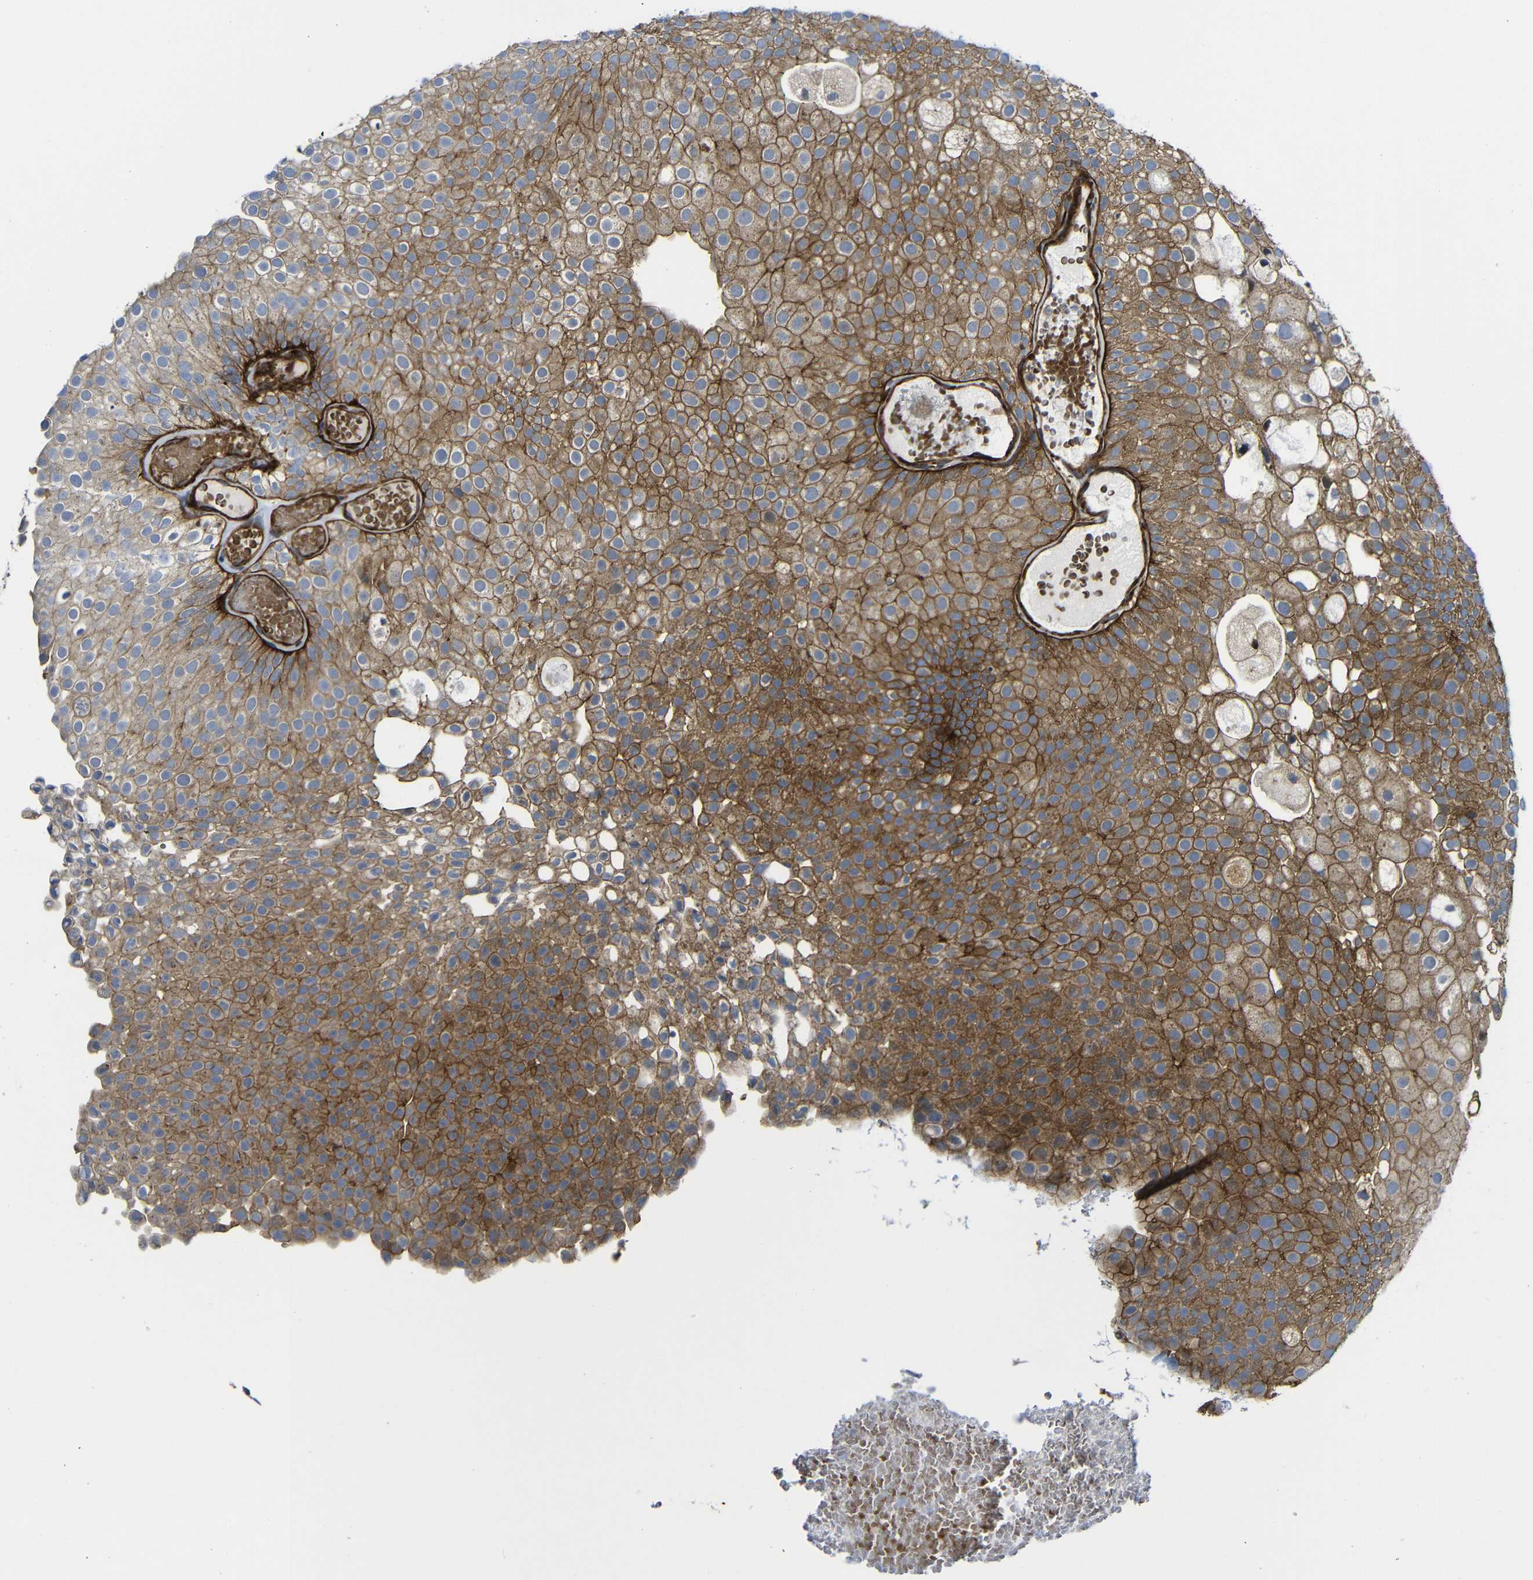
{"staining": {"intensity": "moderate", "quantity": ">75%", "location": "cytoplasmic/membranous"}, "tissue": "urothelial cancer", "cell_type": "Tumor cells", "image_type": "cancer", "snomed": [{"axis": "morphology", "description": "Urothelial carcinoma, Low grade"}, {"axis": "topography", "description": "Urinary bladder"}], "caption": "Immunohistochemical staining of urothelial cancer shows moderate cytoplasmic/membranous protein staining in approximately >75% of tumor cells.", "gene": "PARP14", "patient": {"sex": "male", "age": 78}}